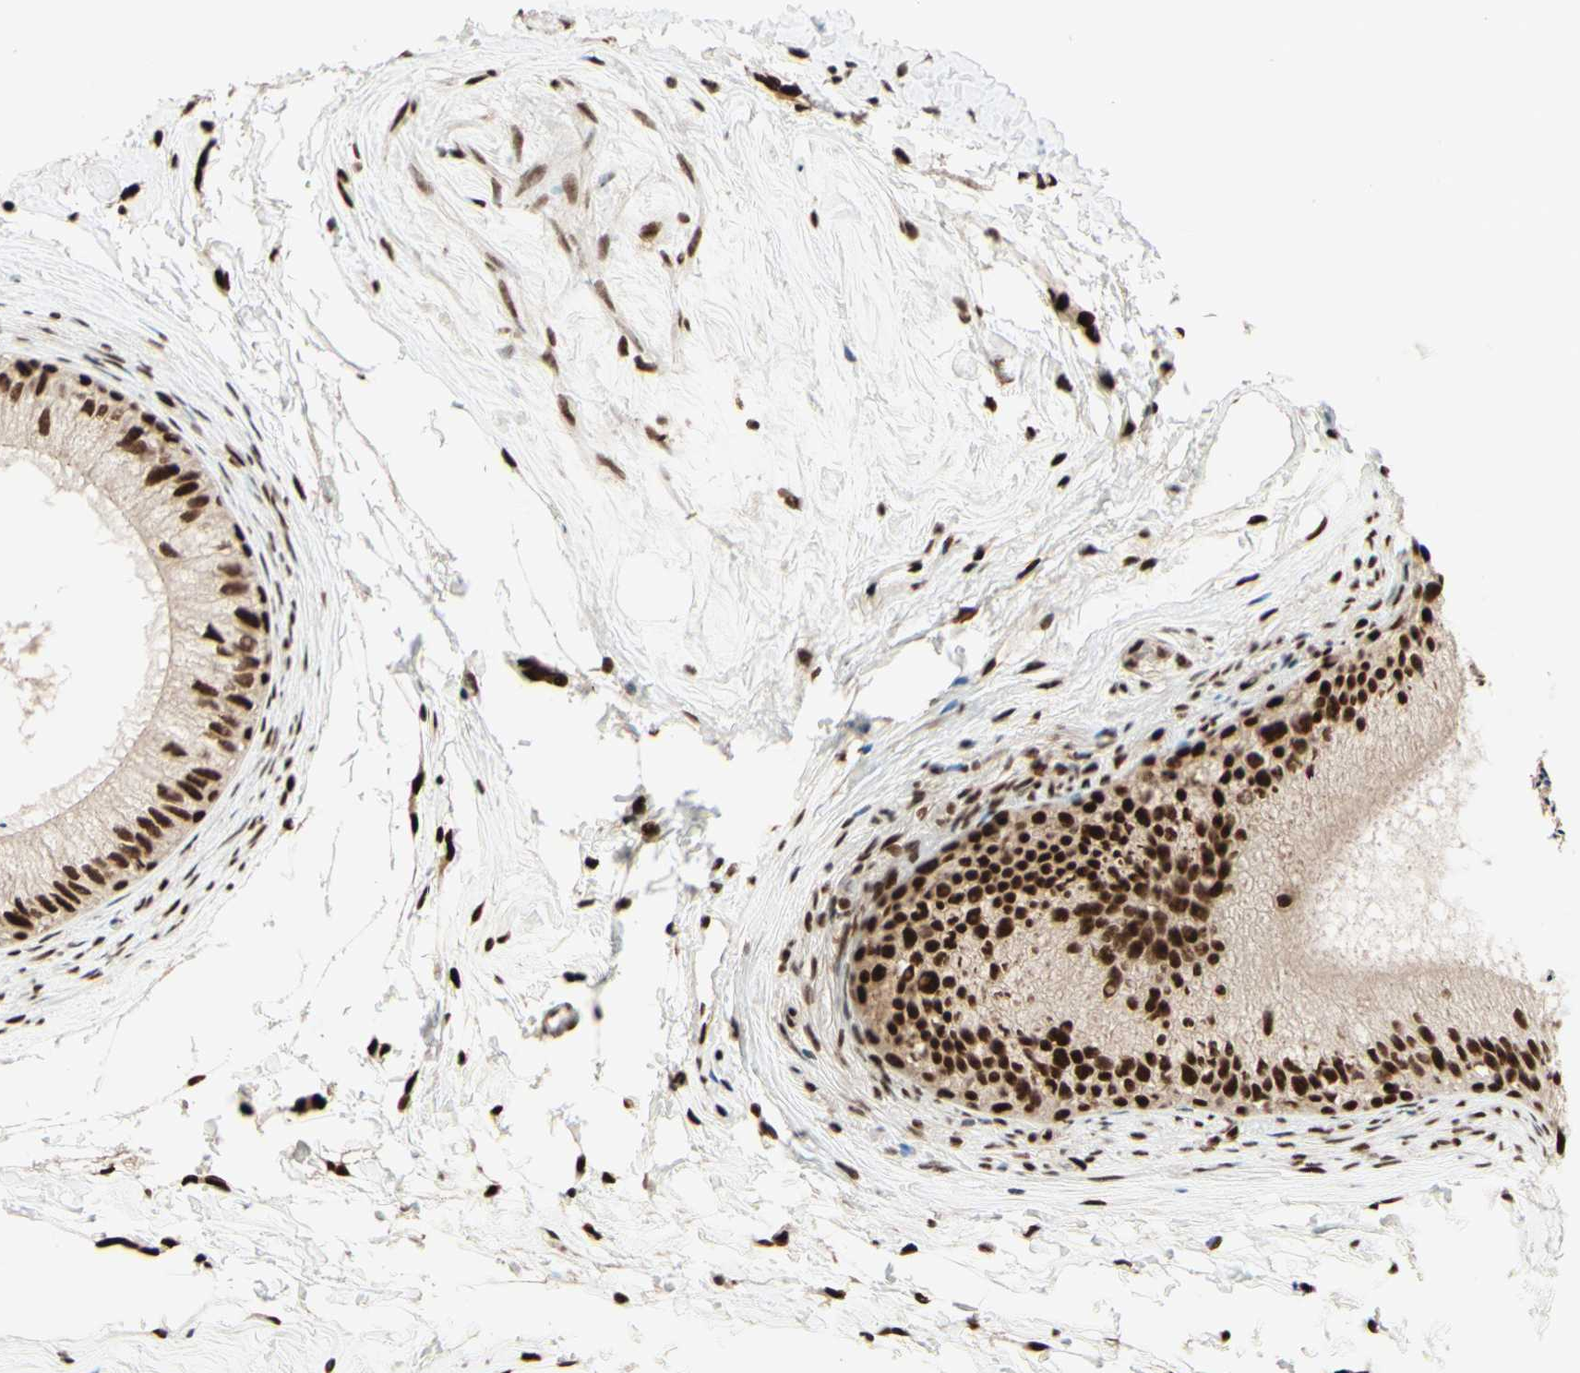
{"staining": {"intensity": "strong", "quantity": ">75%", "location": "nuclear"}, "tissue": "epididymis", "cell_type": "Glandular cells", "image_type": "normal", "snomed": [{"axis": "morphology", "description": "Normal tissue, NOS"}, {"axis": "topography", "description": "Epididymis"}], "caption": "An image of epididymis stained for a protein exhibits strong nuclear brown staining in glandular cells. (DAB (3,3'-diaminobenzidine) IHC, brown staining for protein, blue staining for nuclei).", "gene": "NR3C1", "patient": {"sex": "male", "age": 56}}